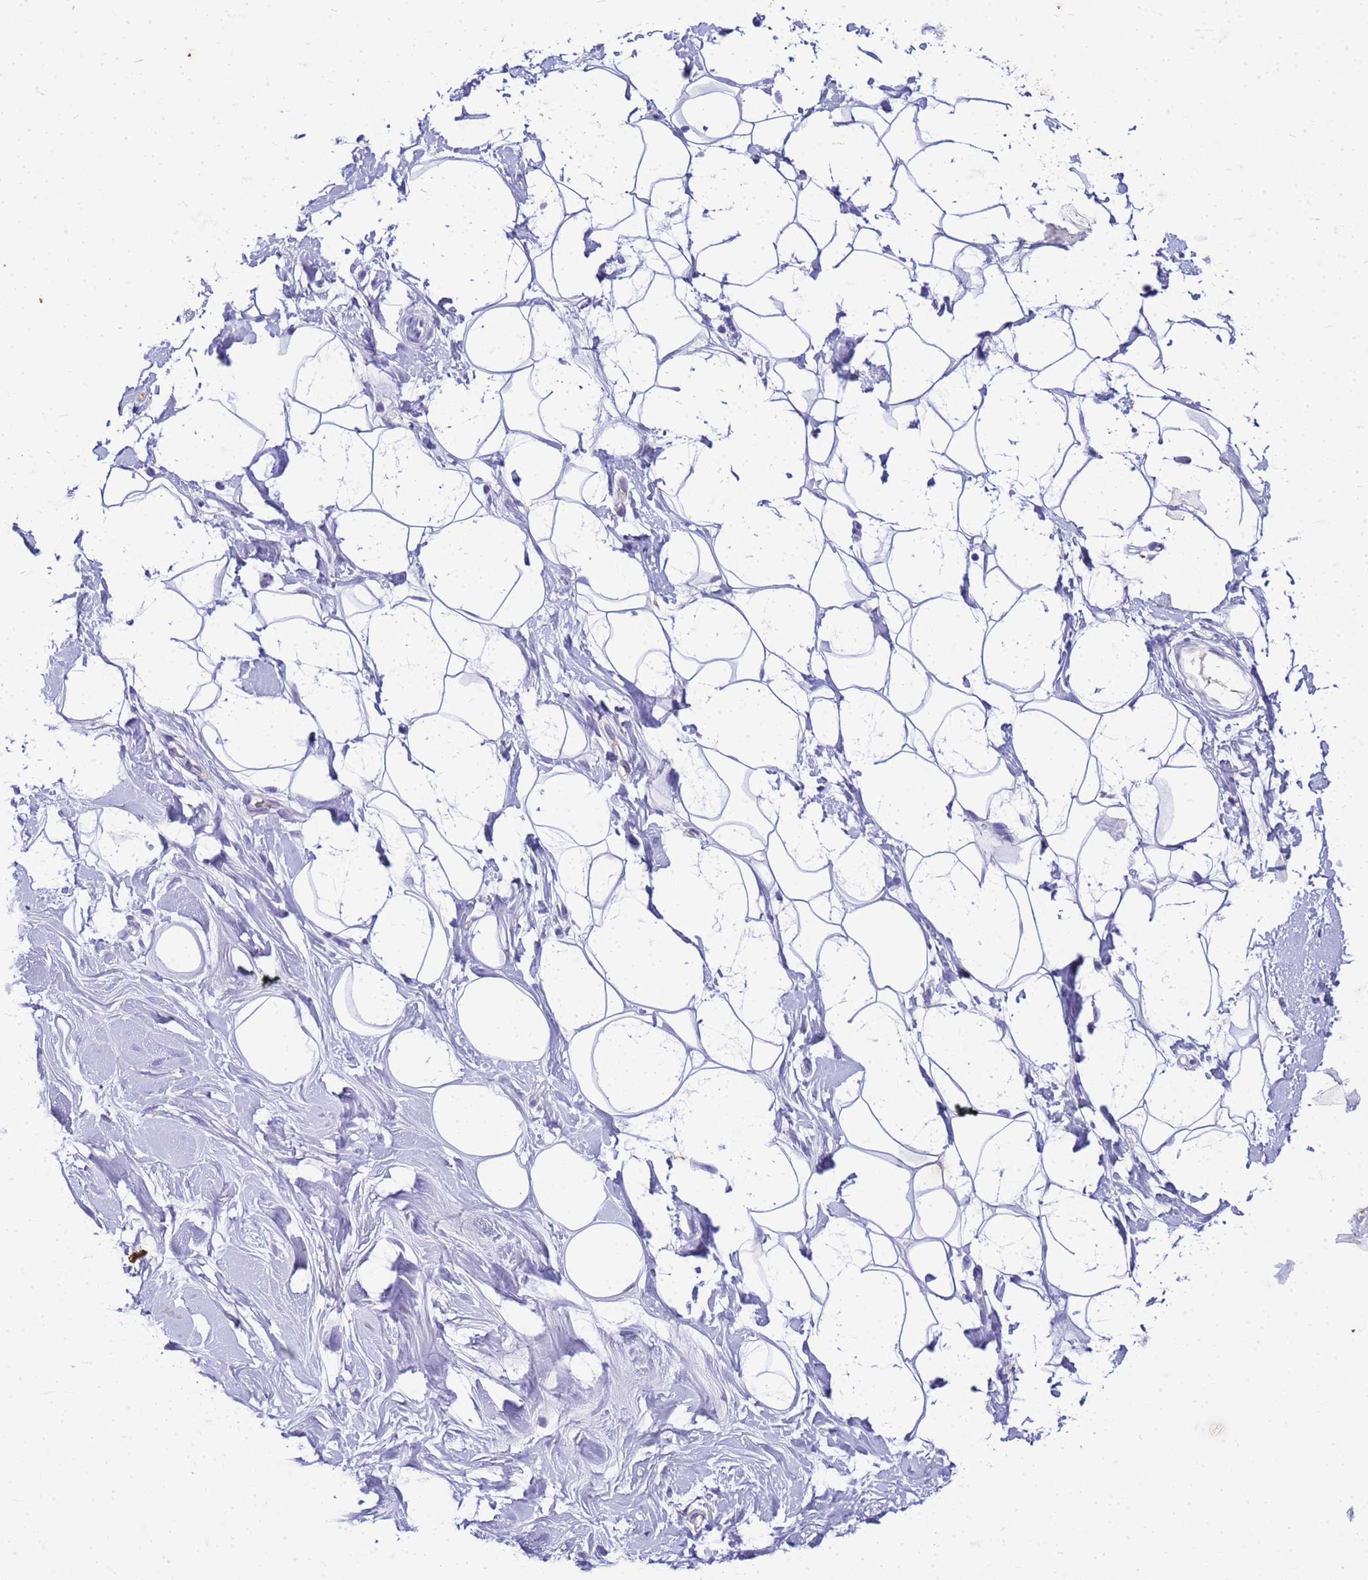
{"staining": {"intensity": "negative", "quantity": "none", "location": "none"}, "tissue": "adipose tissue", "cell_type": "Adipocytes", "image_type": "normal", "snomed": [{"axis": "morphology", "description": "Normal tissue, NOS"}, {"axis": "topography", "description": "Breast"}], "caption": "Immunohistochemical staining of benign adipose tissue reveals no significant staining in adipocytes.", "gene": "CFAP100", "patient": {"sex": "female", "age": 26}}